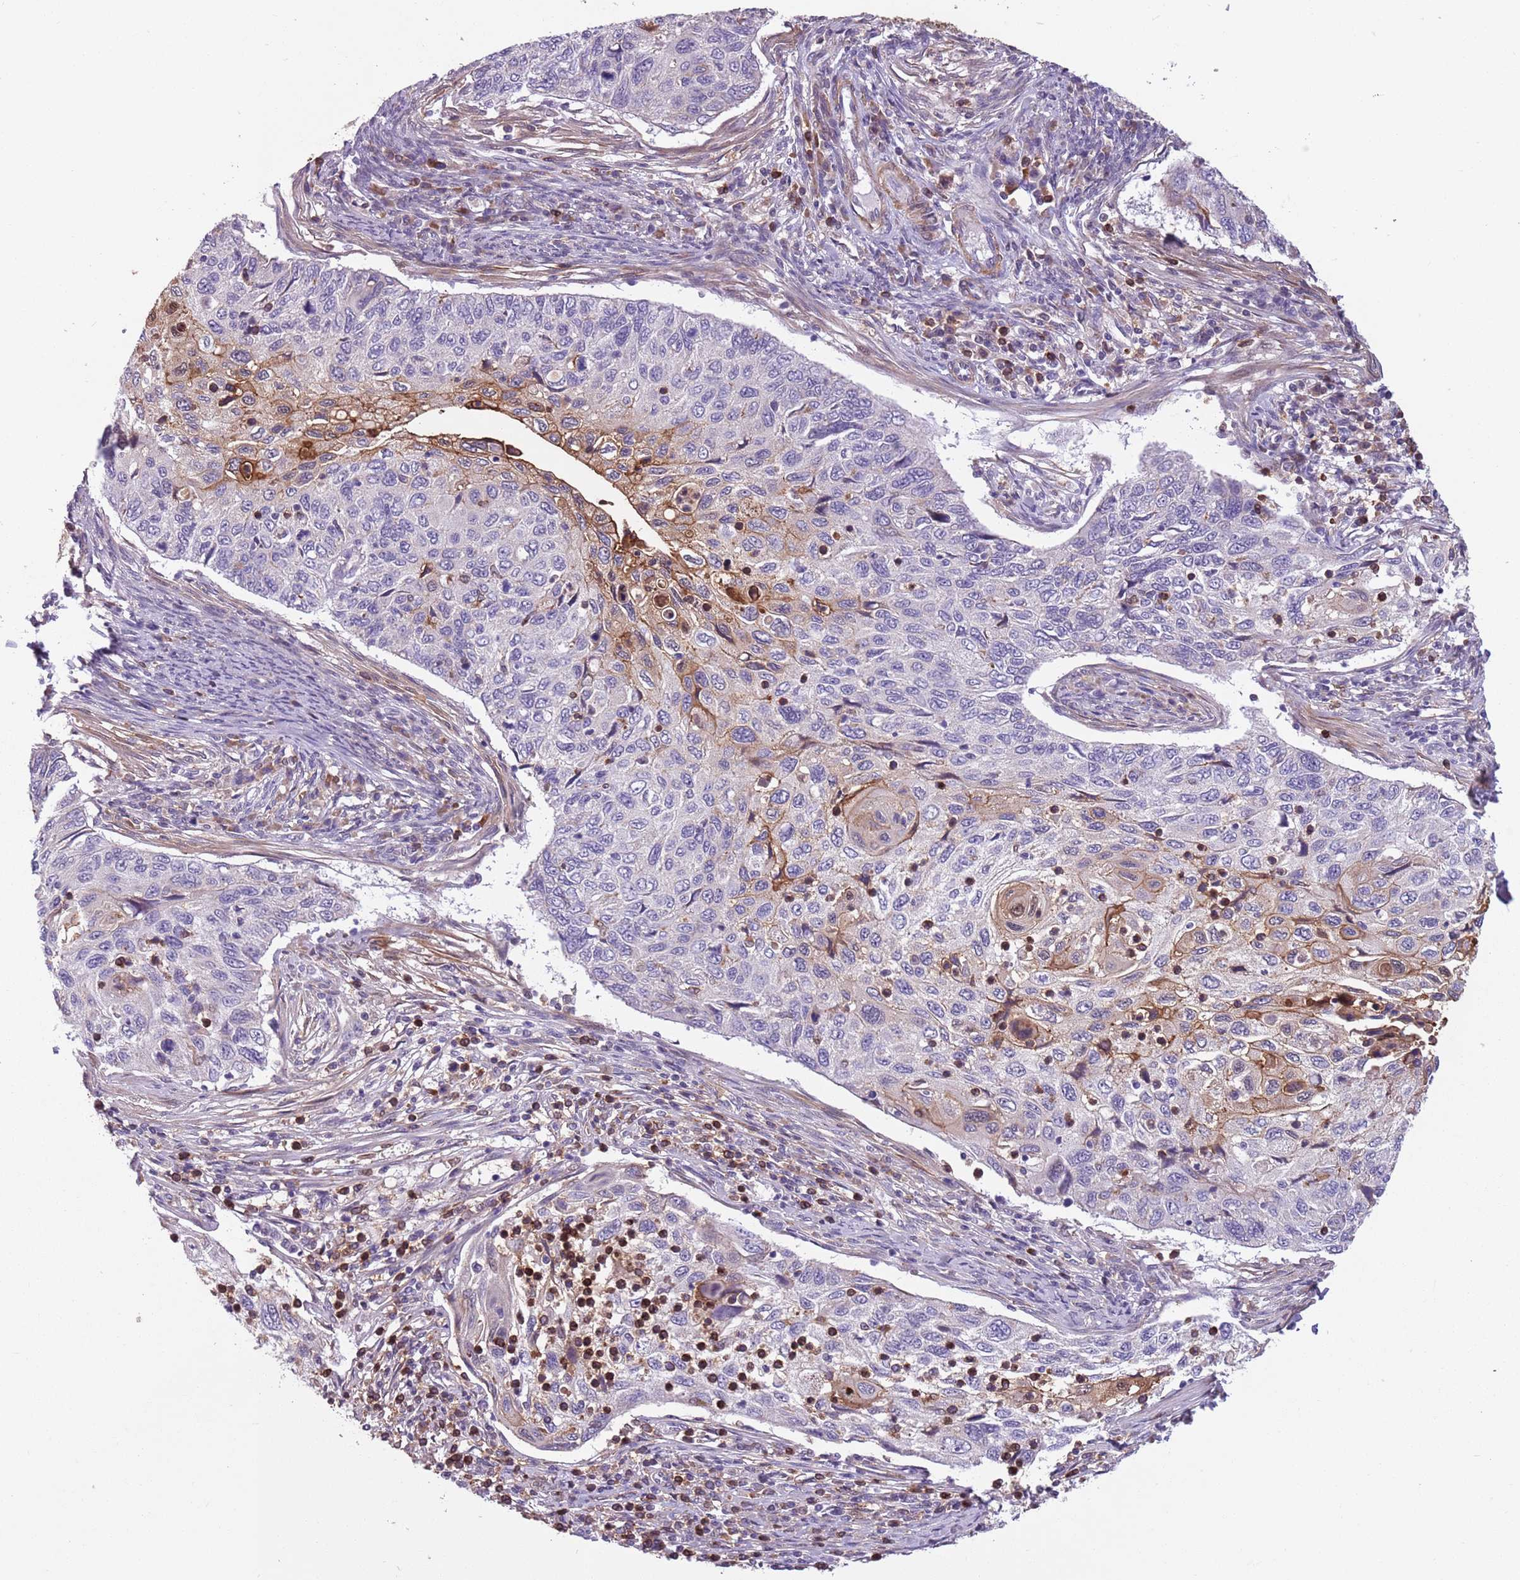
{"staining": {"intensity": "negative", "quantity": "none", "location": "none"}, "tissue": "cervical cancer", "cell_type": "Tumor cells", "image_type": "cancer", "snomed": [{"axis": "morphology", "description": "Squamous cell carcinoma, NOS"}, {"axis": "topography", "description": "Cervix"}], "caption": "Immunohistochemical staining of human cervical cancer reveals no significant expression in tumor cells.", "gene": "JAML", "patient": {"sex": "female", "age": 70}}